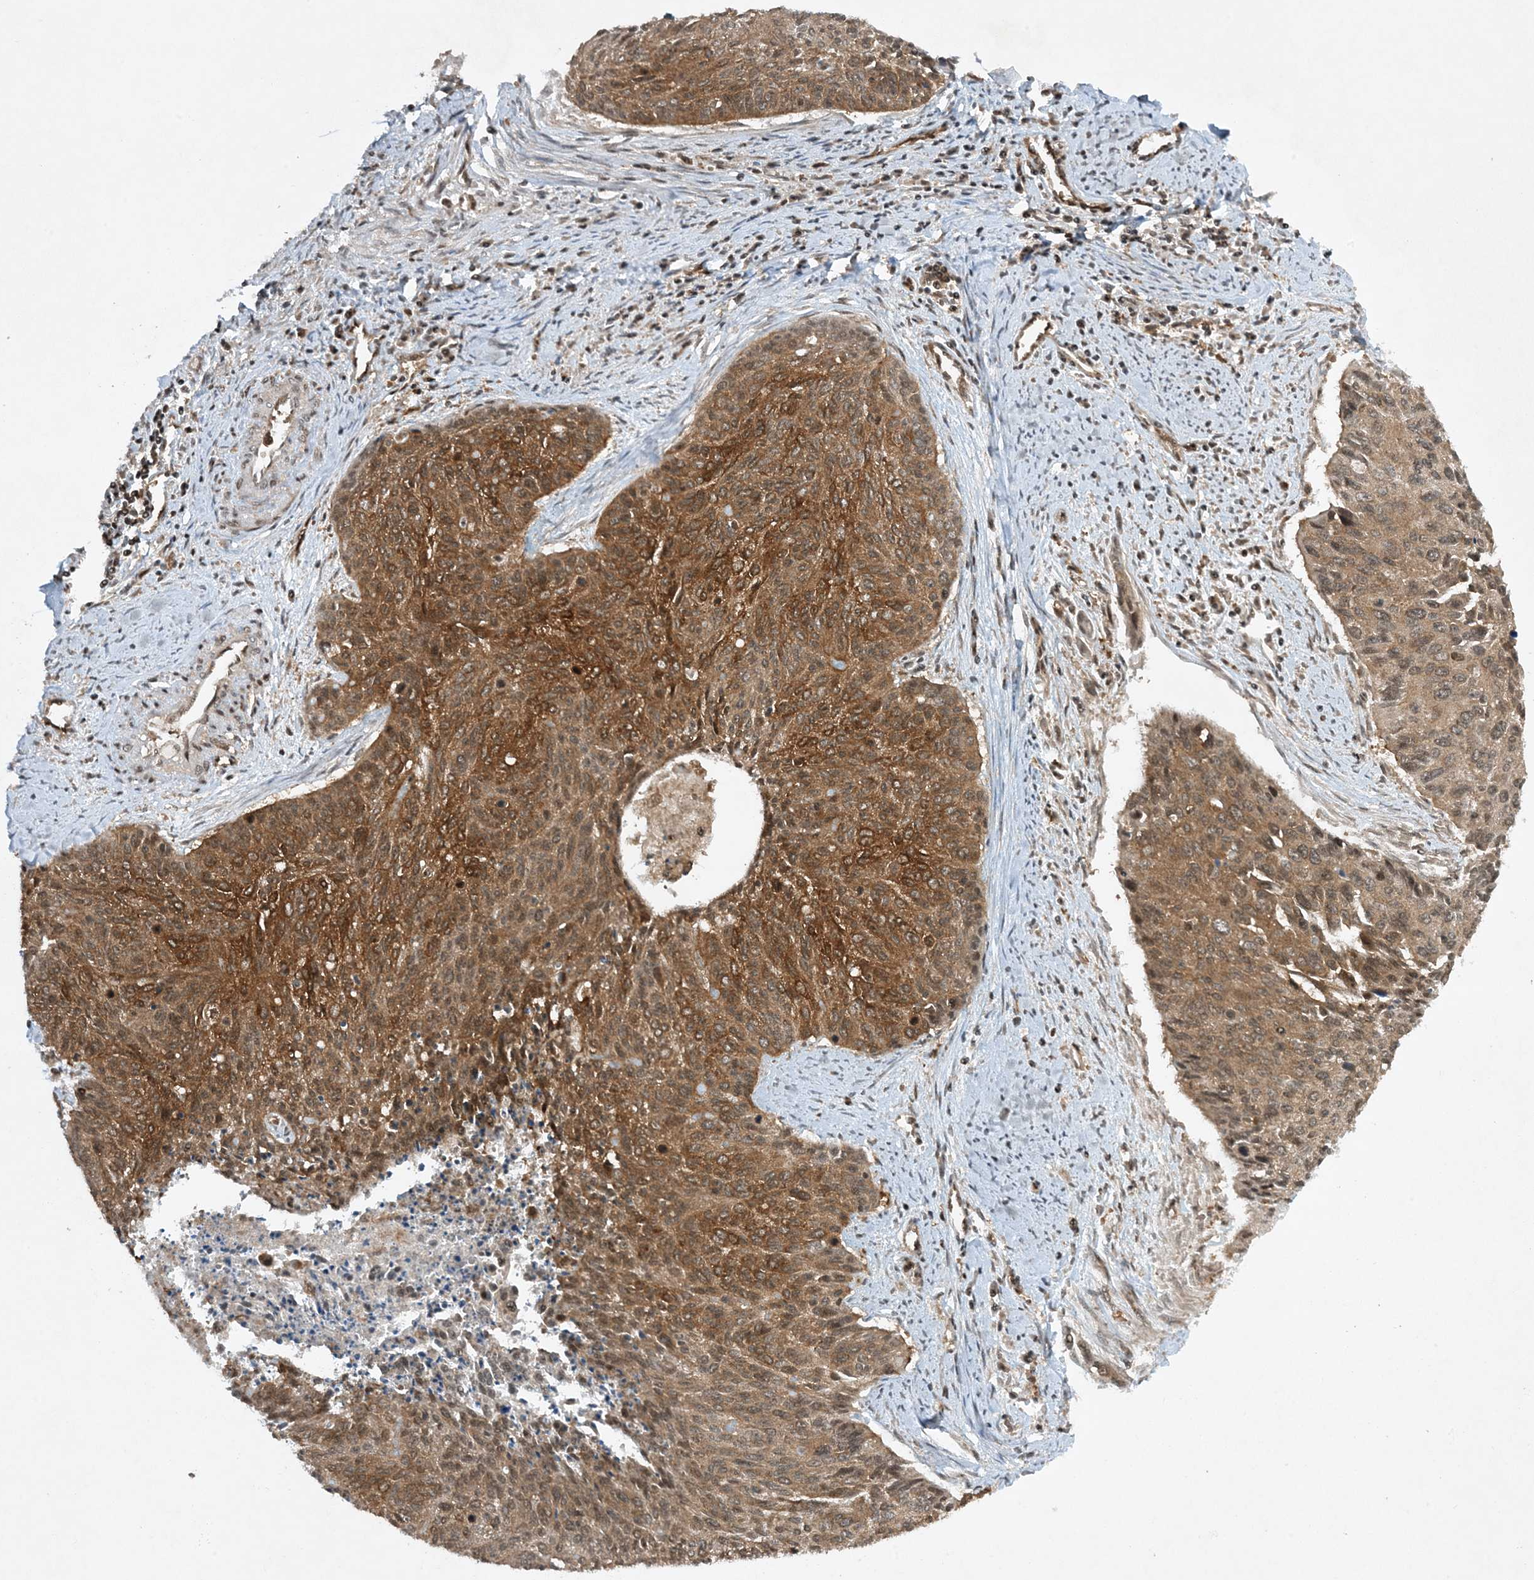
{"staining": {"intensity": "strong", "quantity": ">75%", "location": "cytoplasmic/membranous"}, "tissue": "cervical cancer", "cell_type": "Tumor cells", "image_type": "cancer", "snomed": [{"axis": "morphology", "description": "Squamous cell carcinoma, NOS"}, {"axis": "topography", "description": "Cervix"}], "caption": "Tumor cells show high levels of strong cytoplasmic/membranous staining in approximately >75% of cells in squamous cell carcinoma (cervical). The staining is performed using DAB brown chromogen to label protein expression. The nuclei are counter-stained blue using hematoxylin.", "gene": "CERT1", "patient": {"sex": "female", "age": 55}}